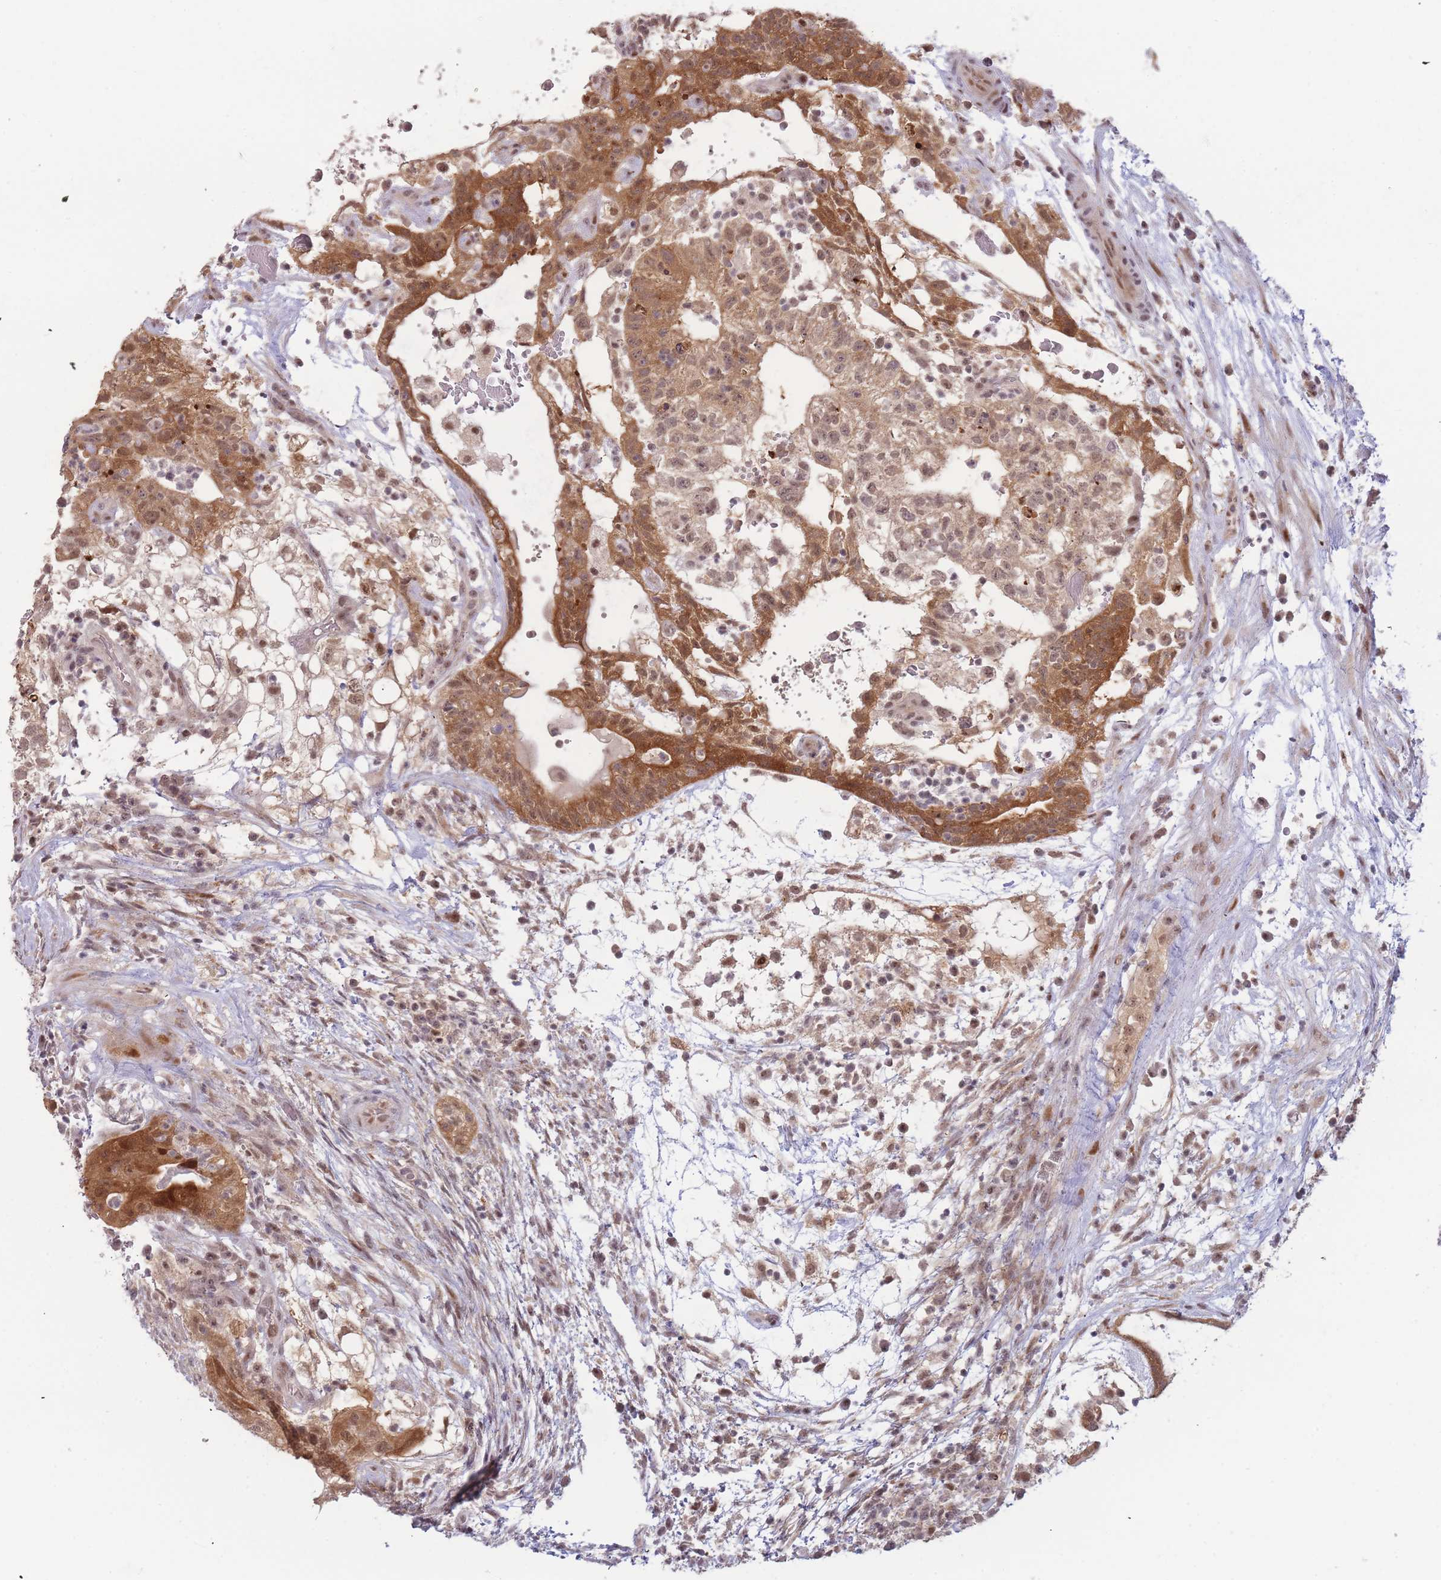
{"staining": {"intensity": "moderate", "quantity": ">75%", "location": "cytoplasmic/membranous,nuclear"}, "tissue": "testis cancer", "cell_type": "Tumor cells", "image_type": "cancer", "snomed": [{"axis": "morphology", "description": "Normal tissue, NOS"}, {"axis": "morphology", "description": "Carcinoma, Embryonal, NOS"}, {"axis": "topography", "description": "Testis"}], "caption": "Moderate cytoplasmic/membranous and nuclear expression is seen in approximately >75% of tumor cells in testis cancer. The staining is performed using DAB brown chromogen to label protein expression. The nuclei are counter-stained blue using hematoxylin.", "gene": "DEAF1", "patient": {"sex": "male", "age": 32}}